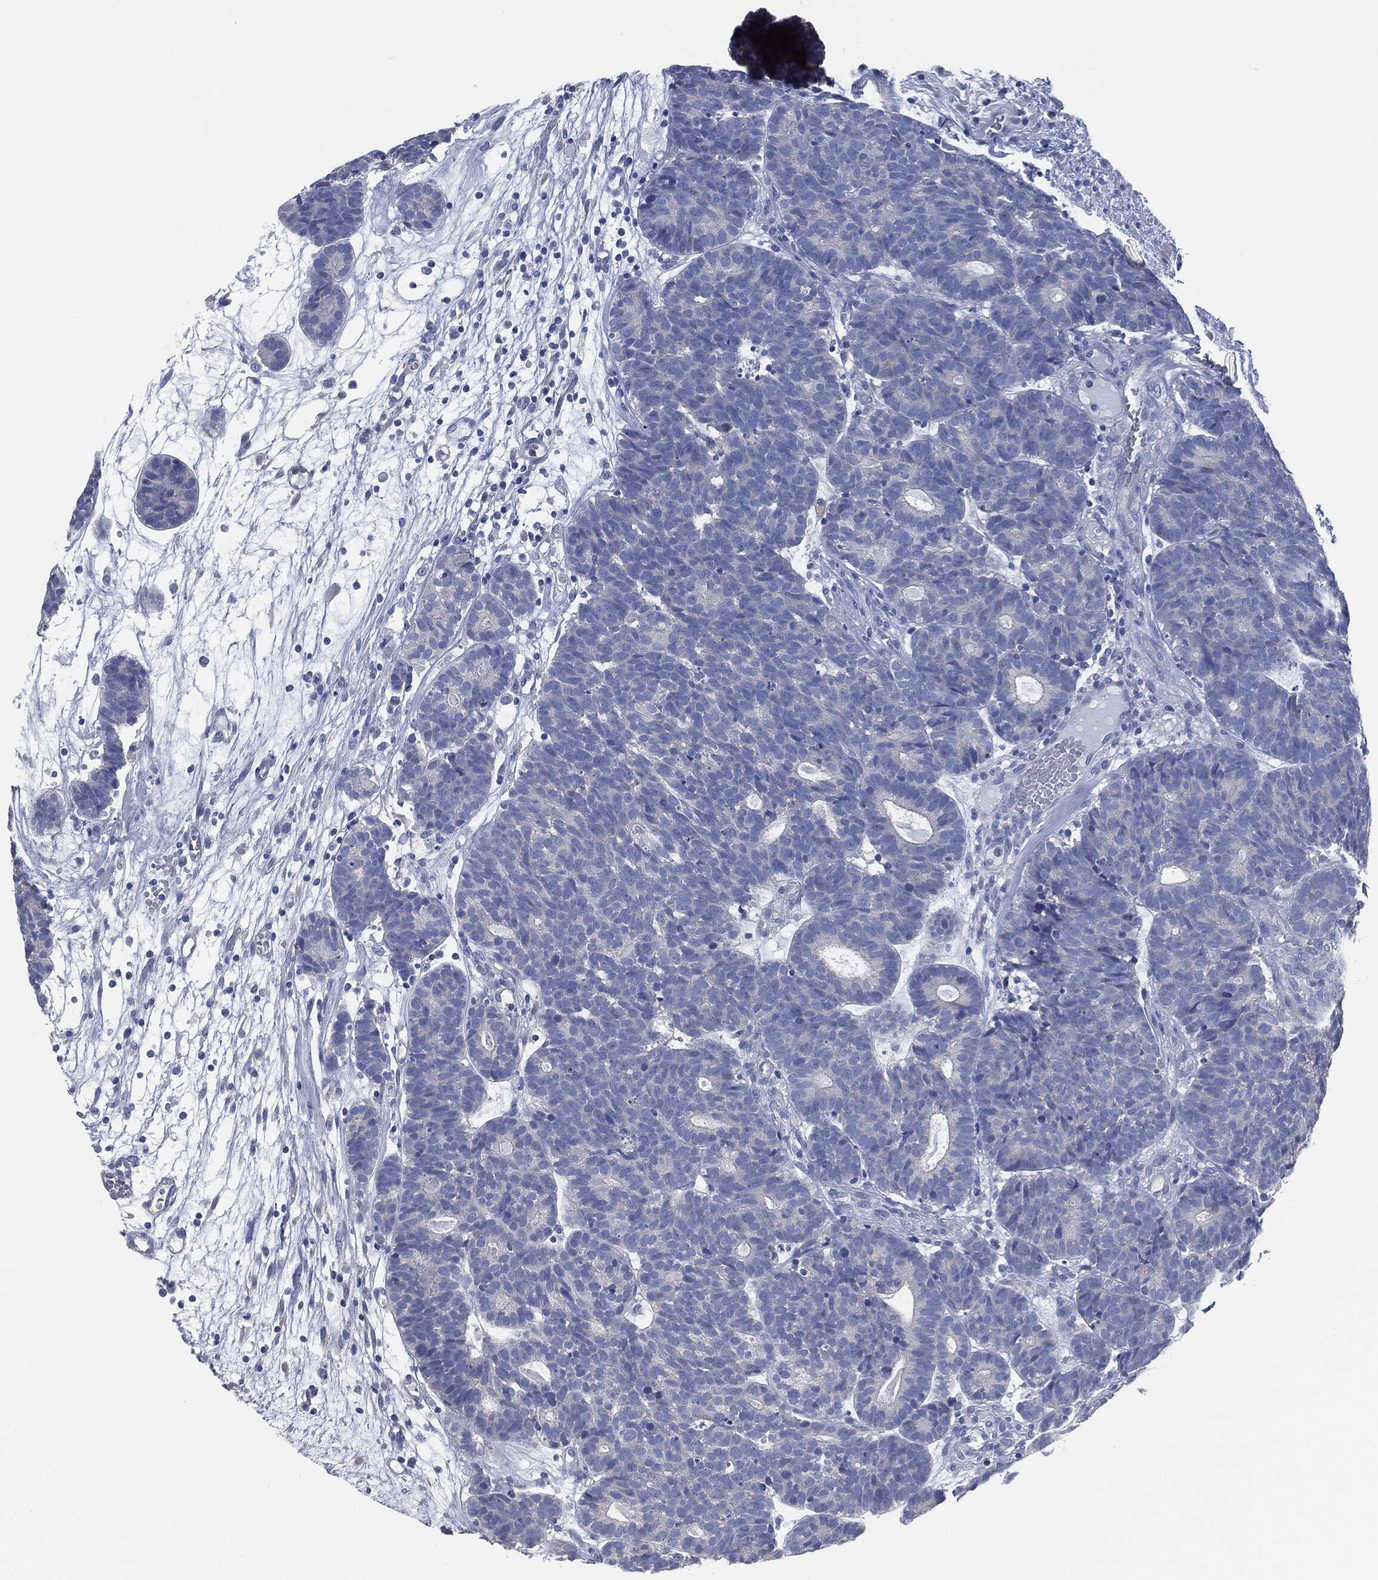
{"staining": {"intensity": "negative", "quantity": "none", "location": "none"}, "tissue": "head and neck cancer", "cell_type": "Tumor cells", "image_type": "cancer", "snomed": [{"axis": "morphology", "description": "Adenocarcinoma, NOS"}, {"axis": "topography", "description": "Head-Neck"}], "caption": "A micrograph of head and neck cancer stained for a protein demonstrates no brown staining in tumor cells.", "gene": "CAV3", "patient": {"sex": "female", "age": 81}}